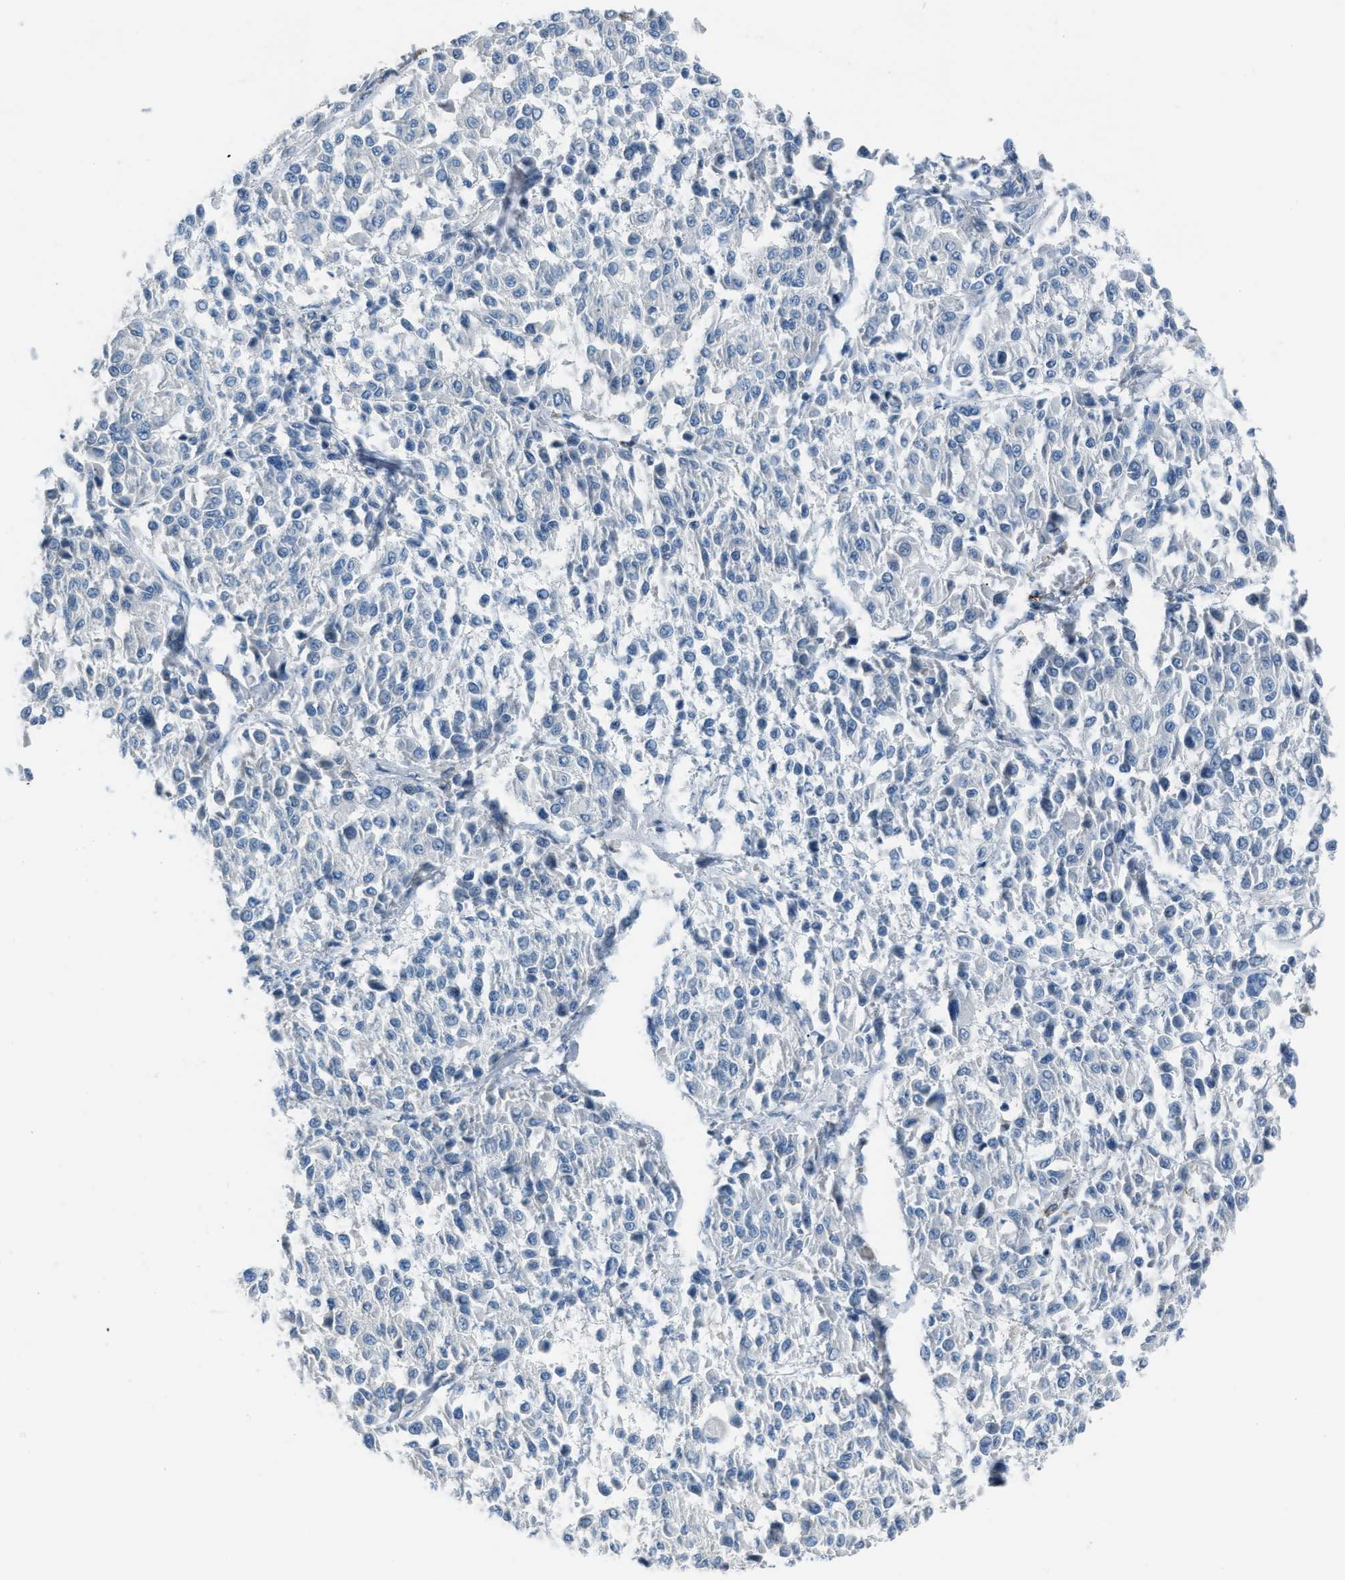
{"staining": {"intensity": "negative", "quantity": "none", "location": "none"}, "tissue": "melanoma", "cell_type": "Tumor cells", "image_type": "cancer", "snomed": [{"axis": "morphology", "description": "Malignant melanoma, Metastatic site"}, {"axis": "topography", "description": "Soft tissue"}], "caption": "Immunohistochemistry image of human melanoma stained for a protein (brown), which shows no expression in tumor cells.", "gene": "SLC22A15", "patient": {"sex": "male", "age": 41}}